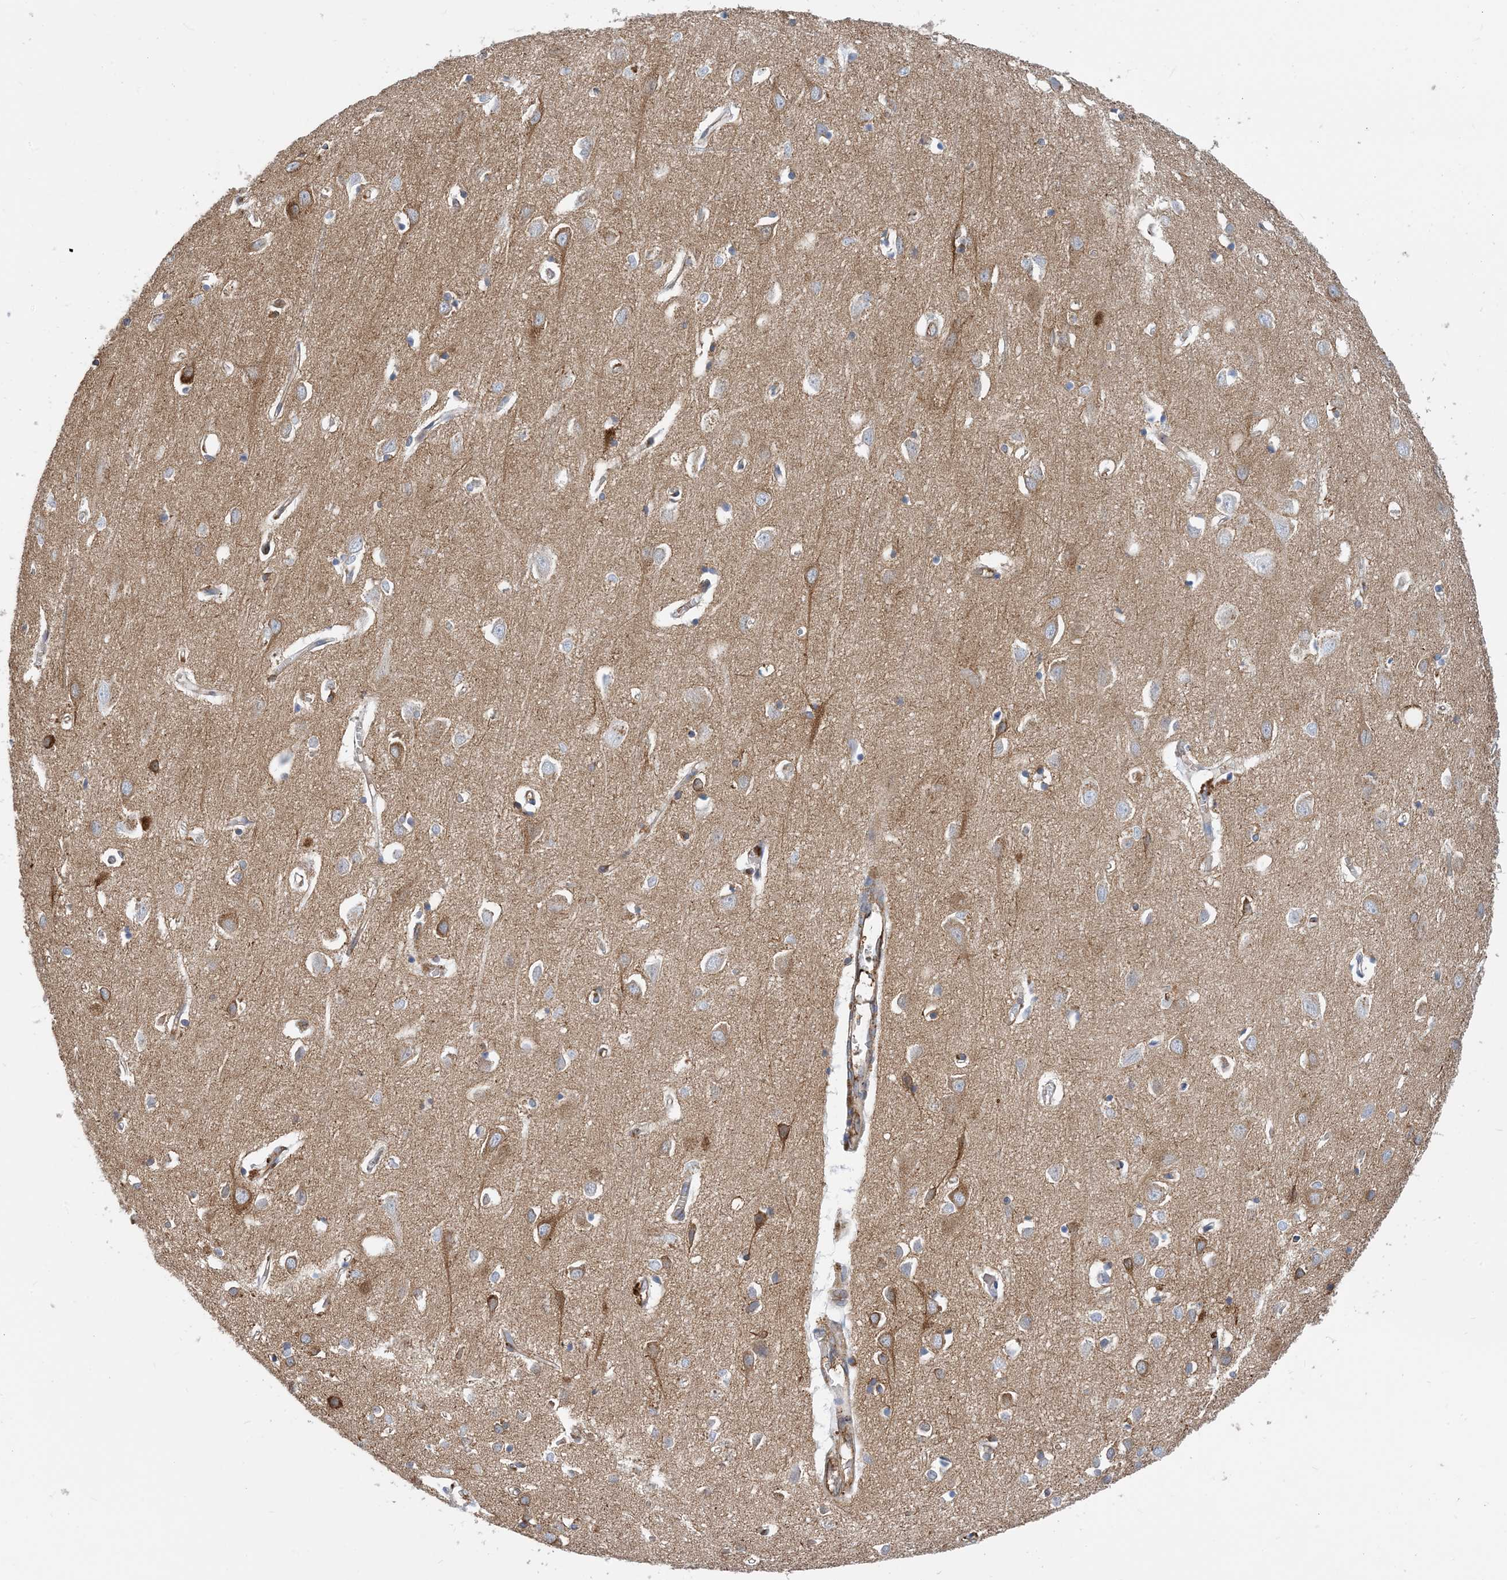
{"staining": {"intensity": "weak", "quantity": ">75%", "location": "cytoplasmic/membranous"}, "tissue": "cerebral cortex", "cell_type": "Endothelial cells", "image_type": "normal", "snomed": [{"axis": "morphology", "description": "Normal tissue, NOS"}, {"axis": "topography", "description": "Cerebral cortex"}], "caption": "Immunohistochemistry staining of normal cerebral cortex, which demonstrates low levels of weak cytoplasmic/membranous positivity in approximately >75% of endothelial cells indicating weak cytoplasmic/membranous protein positivity. The staining was performed using DAB (brown) for protein detection and nuclei were counterstained in hematoxylin (blue).", "gene": "DYNC1LI1", "patient": {"sex": "female", "age": 64}}